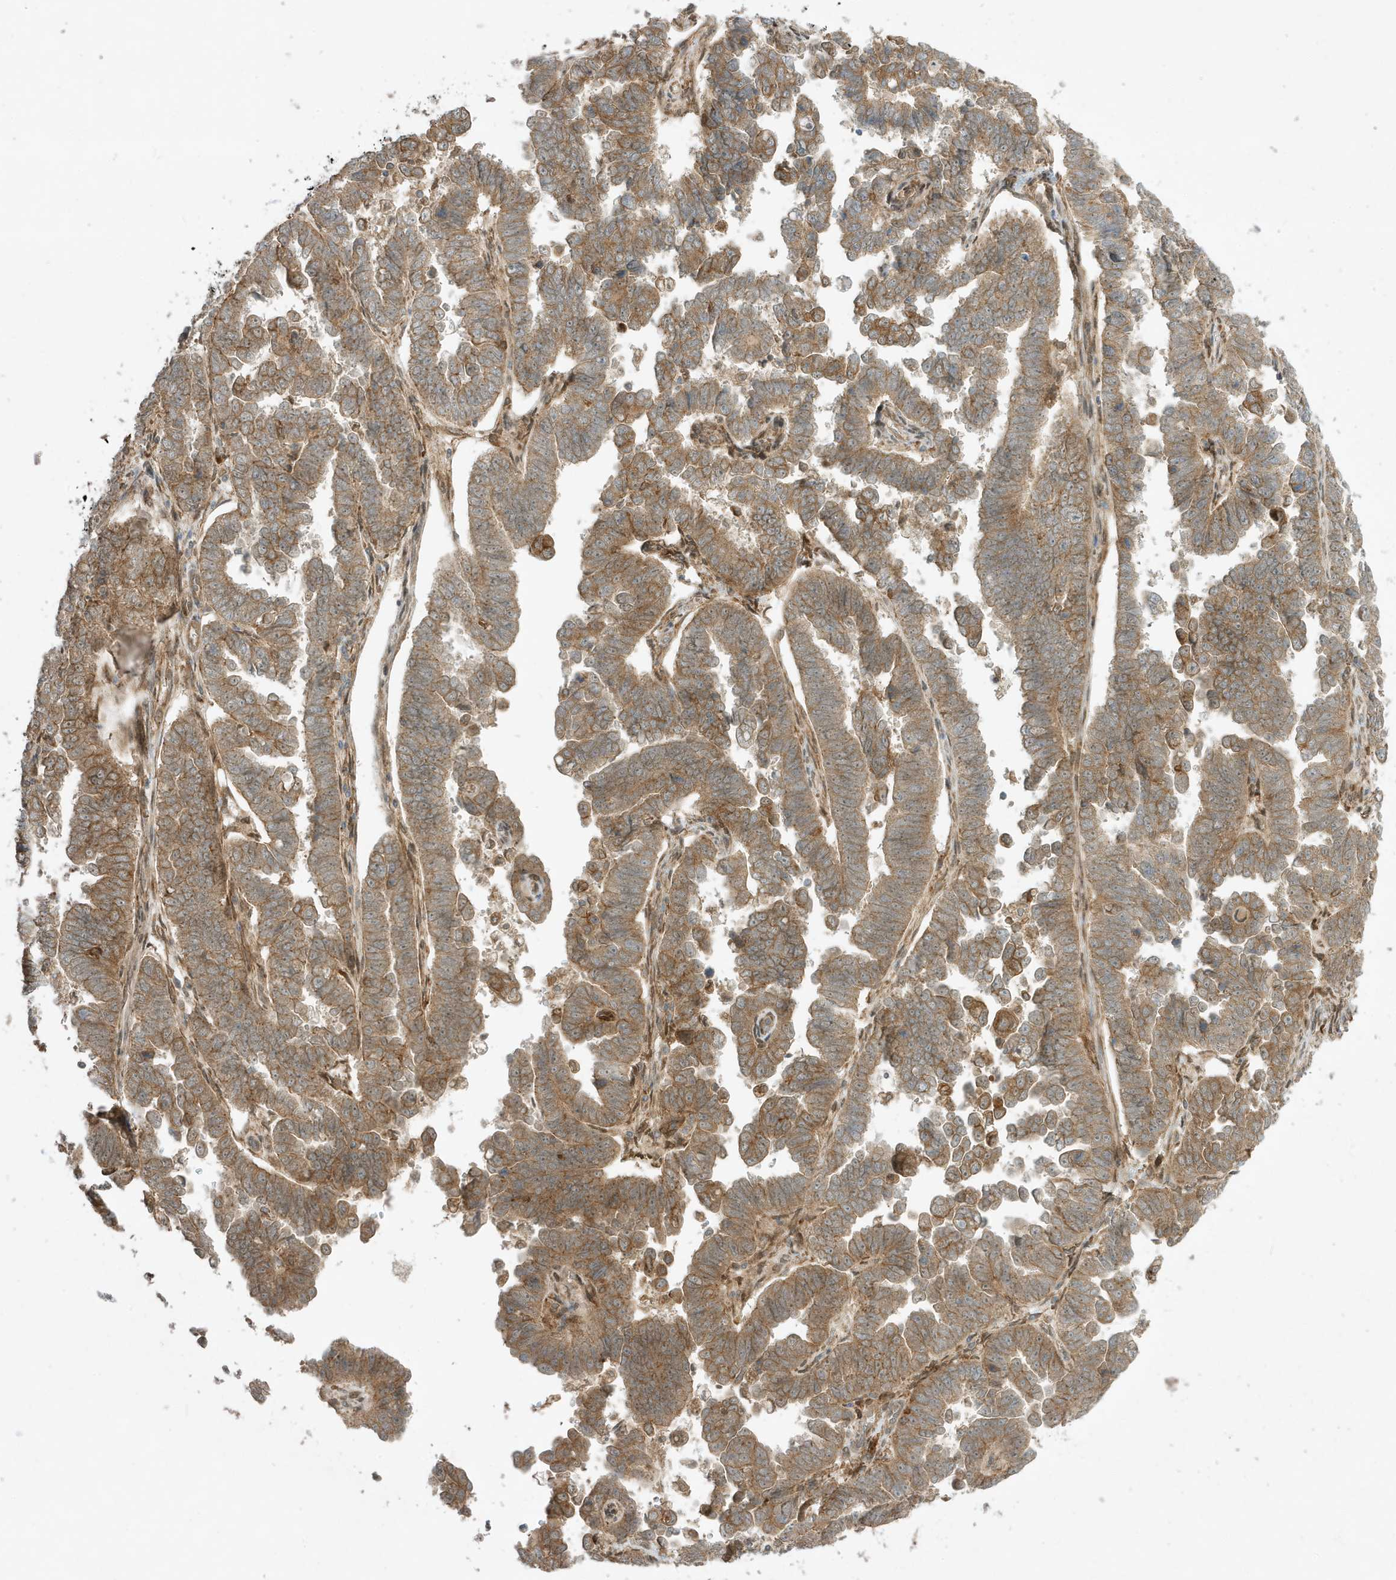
{"staining": {"intensity": "moderate", "quantity": ">75%", "location": "cytoplasmic/membranous"}, "tissue": "endometrial cancer", "cell_type": "Tumor cells", "image_type": "cancer", "snomed": [{"axis": "morphology", "description": "Adenocarcinoma, NOS"}, {"axis": "topography", "description": "Endometrium"}], "caption": "Endometrial adenocarcinoma tissue displays moderate cytoplasmic/membranous expression in approximately >75% of tumor cells", "gene": "SCARF2", "patient": {"sex": "female", "age": 75}}